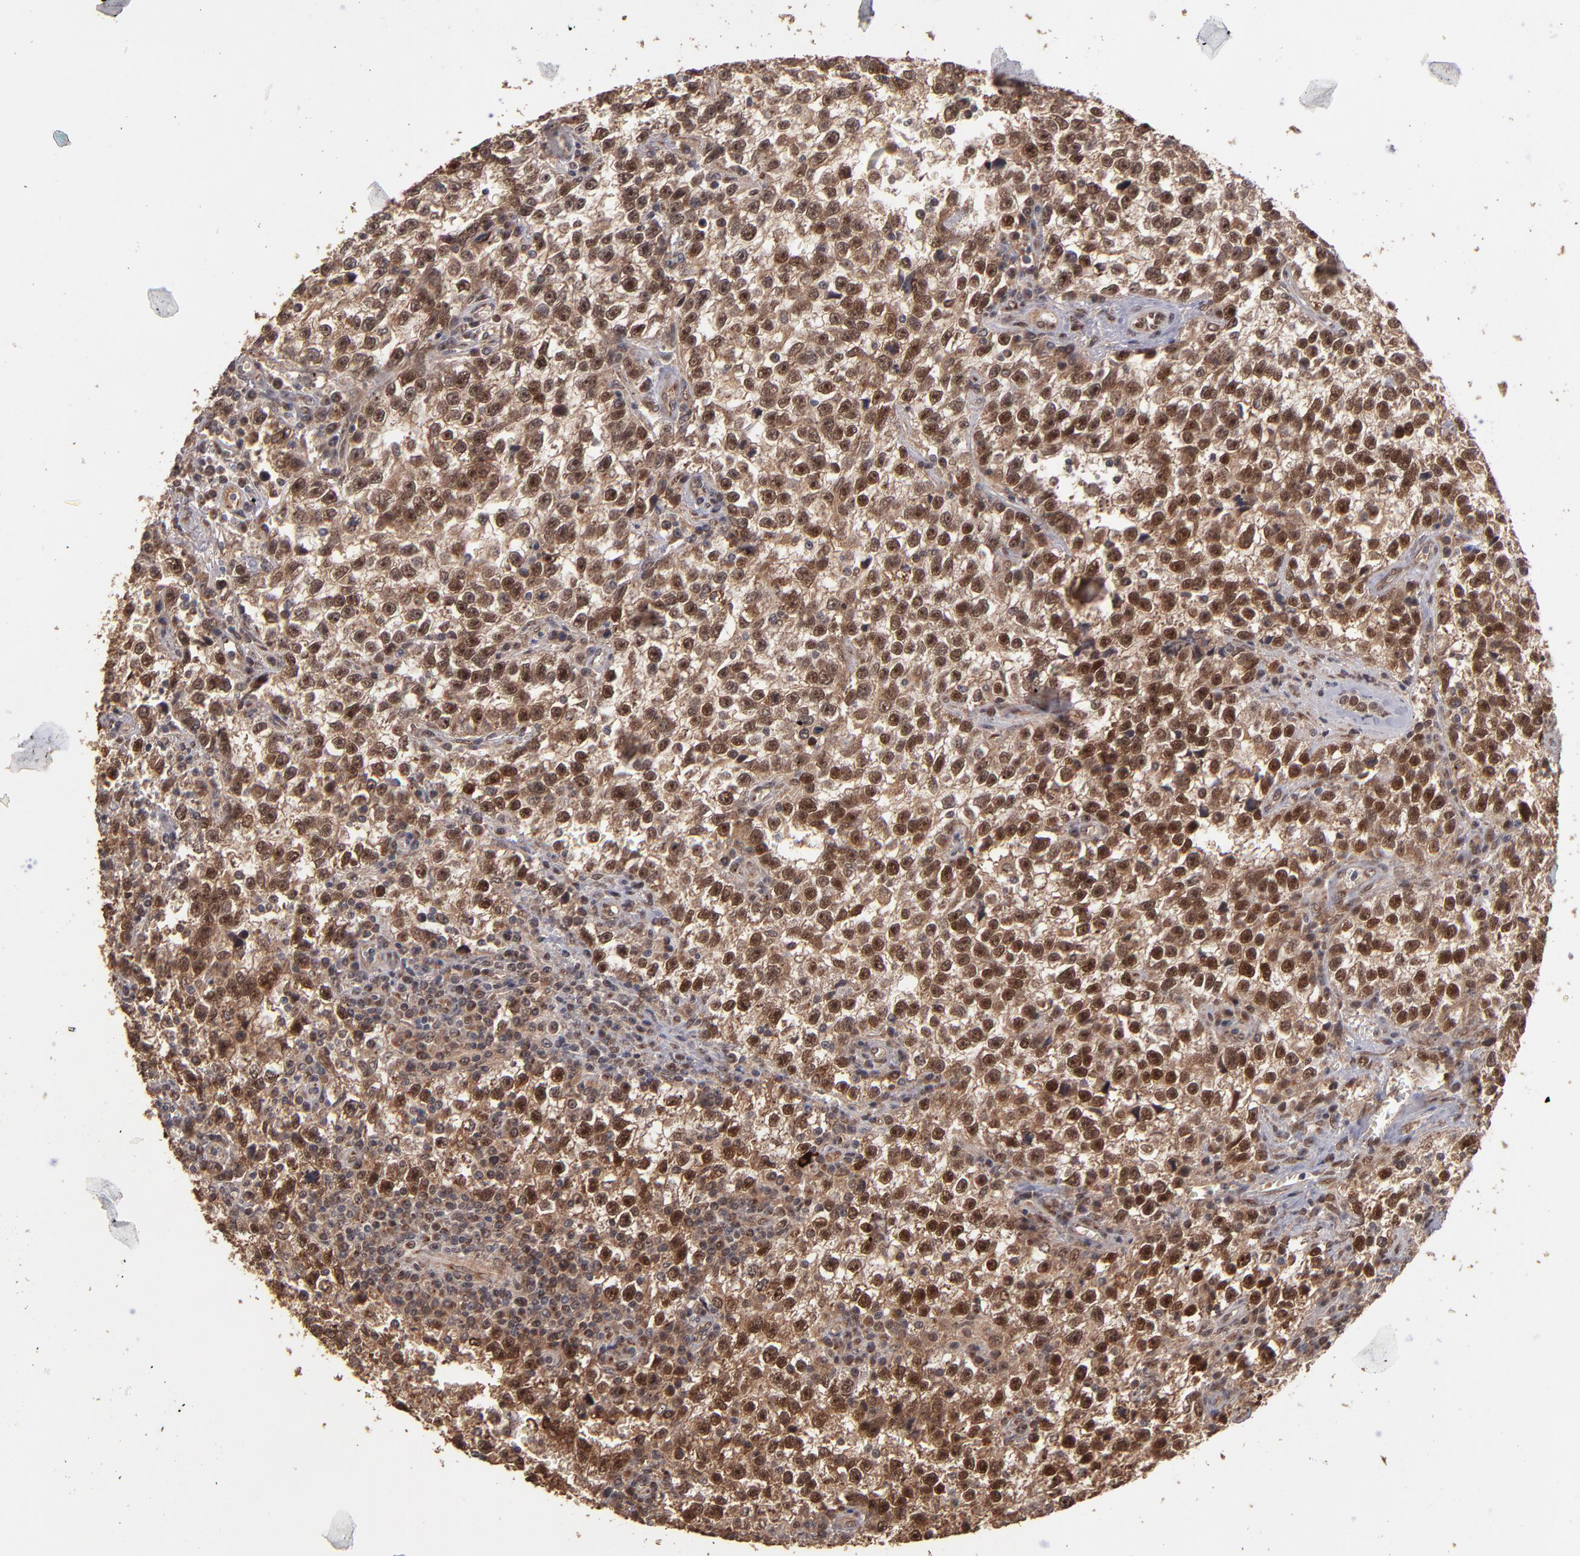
{"staining": {"intensity": "strong", "quantity": ">75%", "location": "cytoplasmic/membranous,nuclear"}, "tissue": "testis cancer", "cell_type": "Tumor cells", "image_type": "cancer", "snomed": [{"axis": "morphology", "description": "Seminoma, NOS"}, {"axis": "topography", "description": "Testis"}], "caption": "Strong cytoplasmic/membranous and nuclear expression for a protein is present in approximately >75% of tumor cells of testis seminoma using immunohistochemistry (IHC).", "gene": "EAPP", "patient": {"sex": "male", "age": 38}}